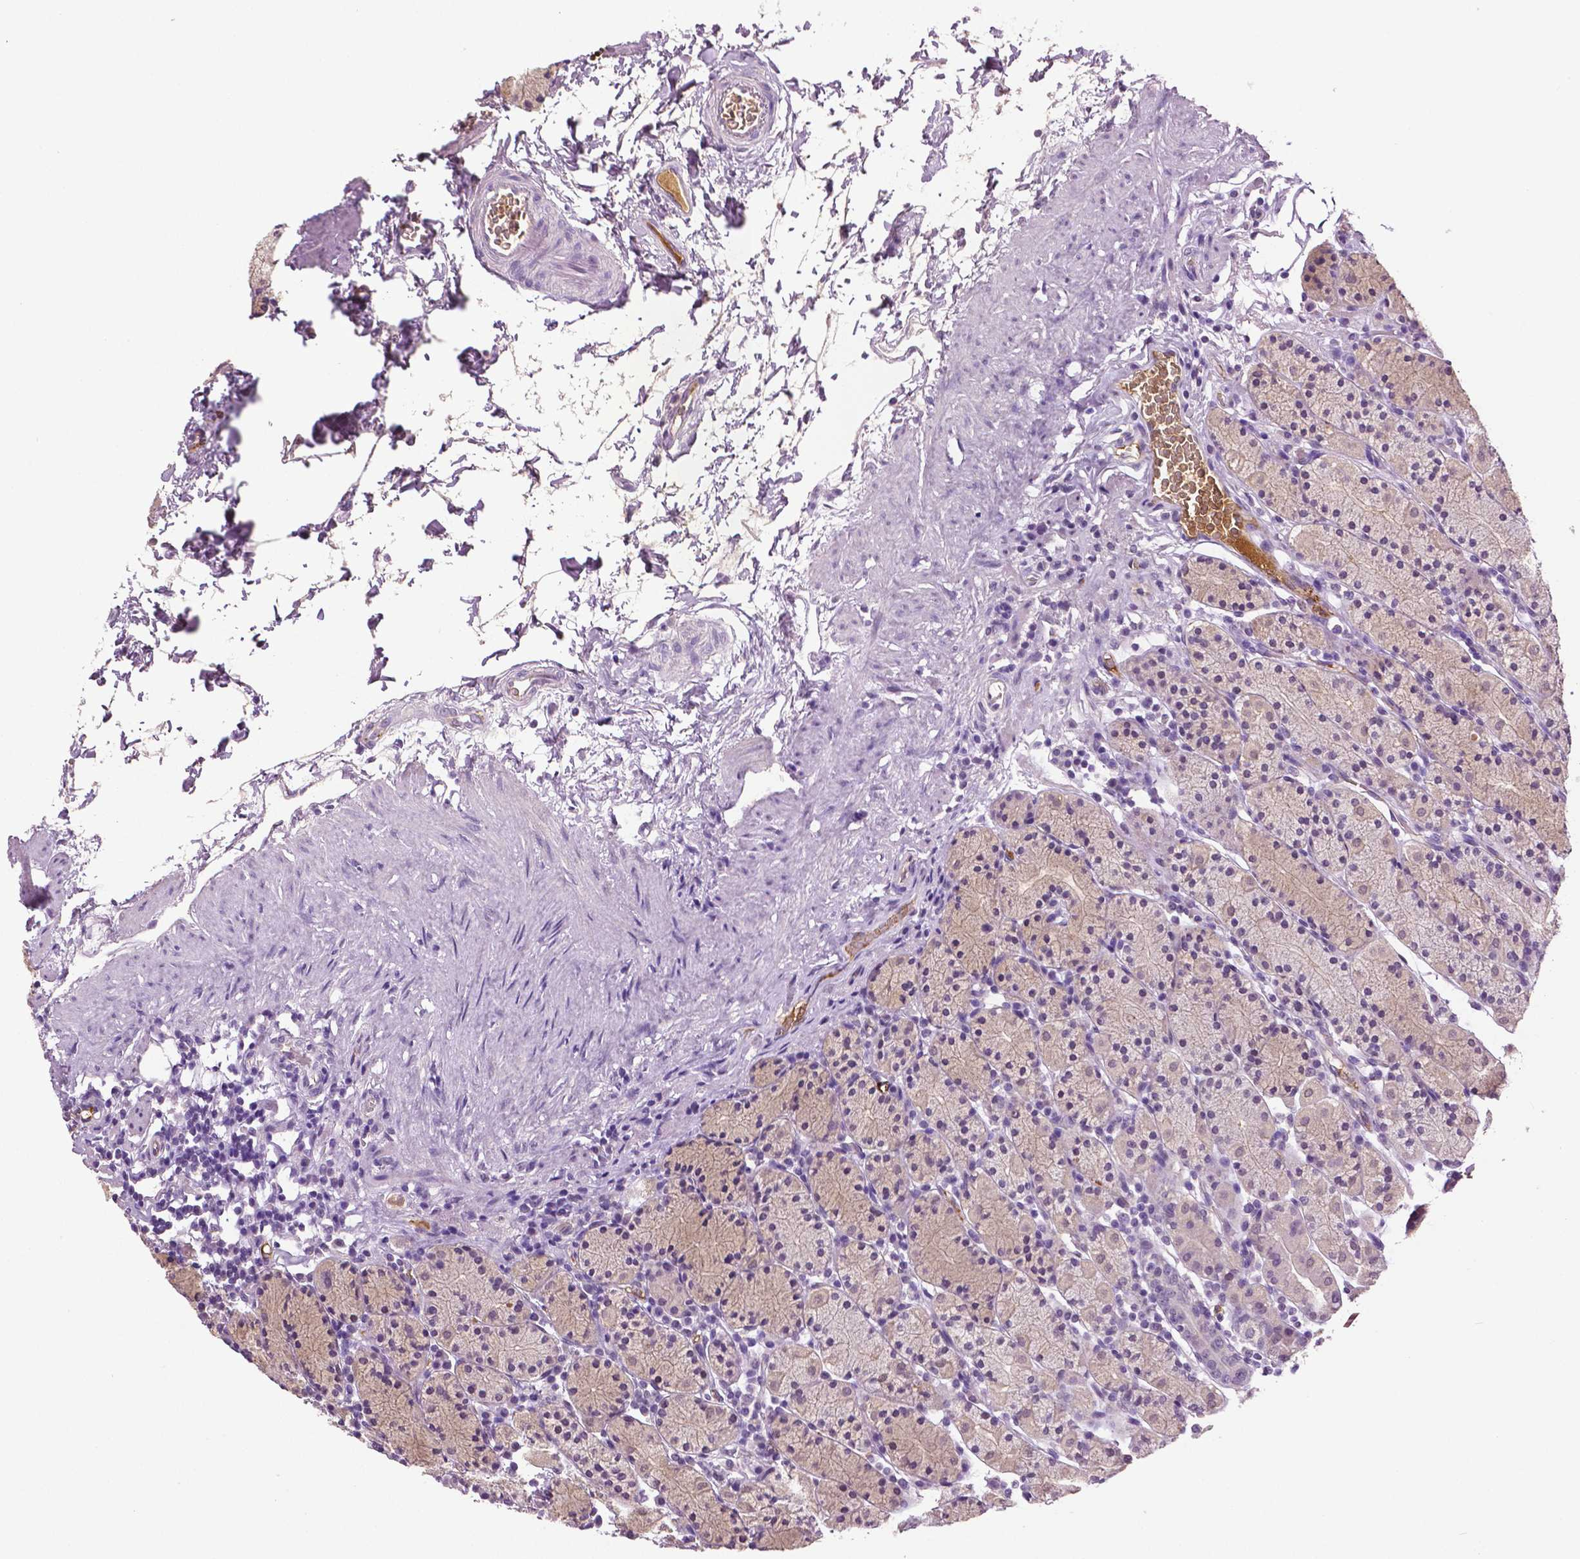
{"staining": {"intensity": "weak", "quantity": "<25%", "location": "cytoplasmic/membranous"}, "tissue": "stomach", "cell_type": "Glandular cells", "image_type": "normal", "snomed": [{"axis": "morphology", "description": "Normal tissue, NOS"}, {"axis": "topography", "description": "Stomach, upper"}, {"axis": "topography", "description": "Stomach"}], "caption": "This photomicrograph is of benign stomach stained with IHC to label a protein in brown with the nuclei are counter-stained blue. There is no positivity in glandular cells. The staining is performed using DAB brown chromogen with nuclei counter-stained in using hematoxylin.", "gene": "PTPN5", "patient": {"sex": "male", "age": 62}}